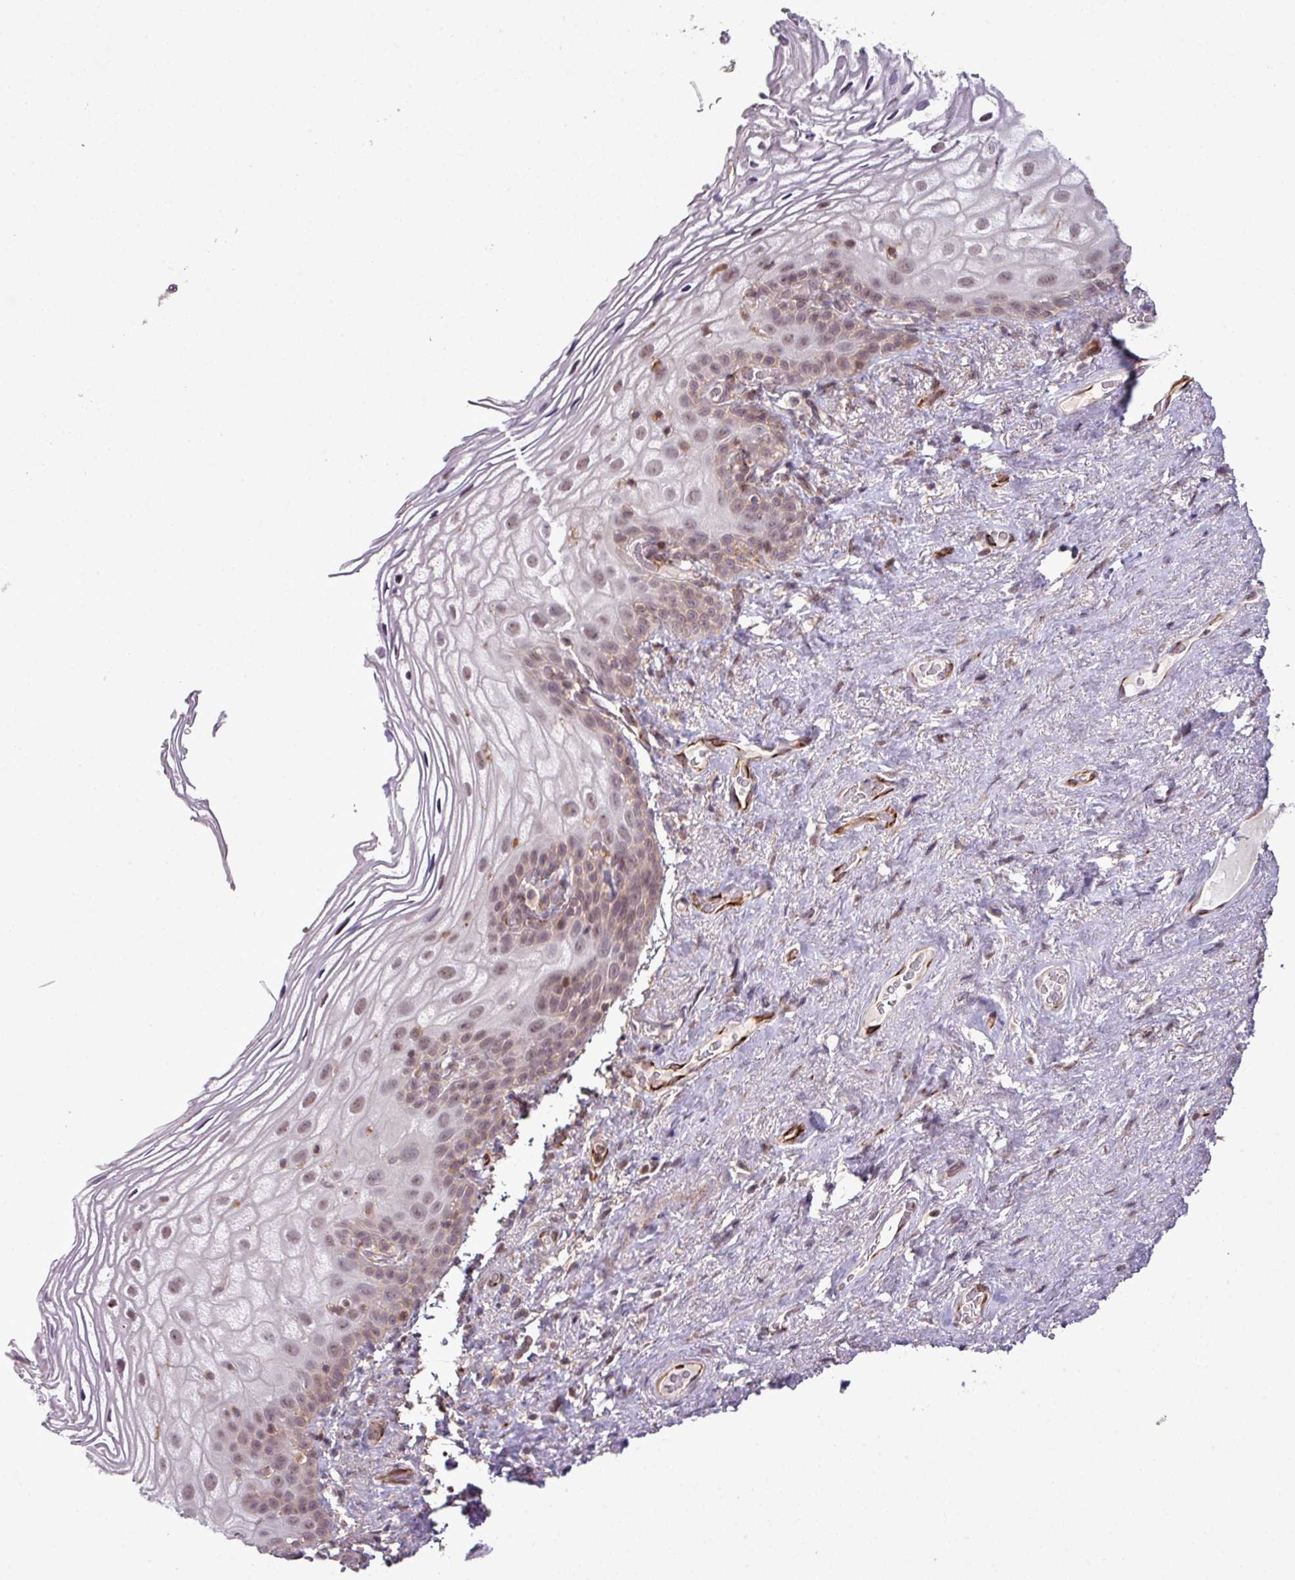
{"staining": {"intensity": "weak", "quantity": "25%-75%", "location": "cytoplasmic/membranous,nuclear"}, "tissue": "vagina", "cell_type": "Squamous epithelial cells", "image_type": "normal", "snomed": [{"axis": "morphology", "description": "Normal tissue, NOS"}, {"axis": "topography", "description": "Vagina"}, {"axis": "topography", "description": "Peripheral nerve tissue"}], "caption": "An image of human vagina stained for a protein displays weak cytoplasmic/membranous,nuclear brown staining in squamous epithelial cells. Nuclei are stained in blue.", "gene": "ZC2HC1C", "patient": {"sex": "female", "age": 71}}